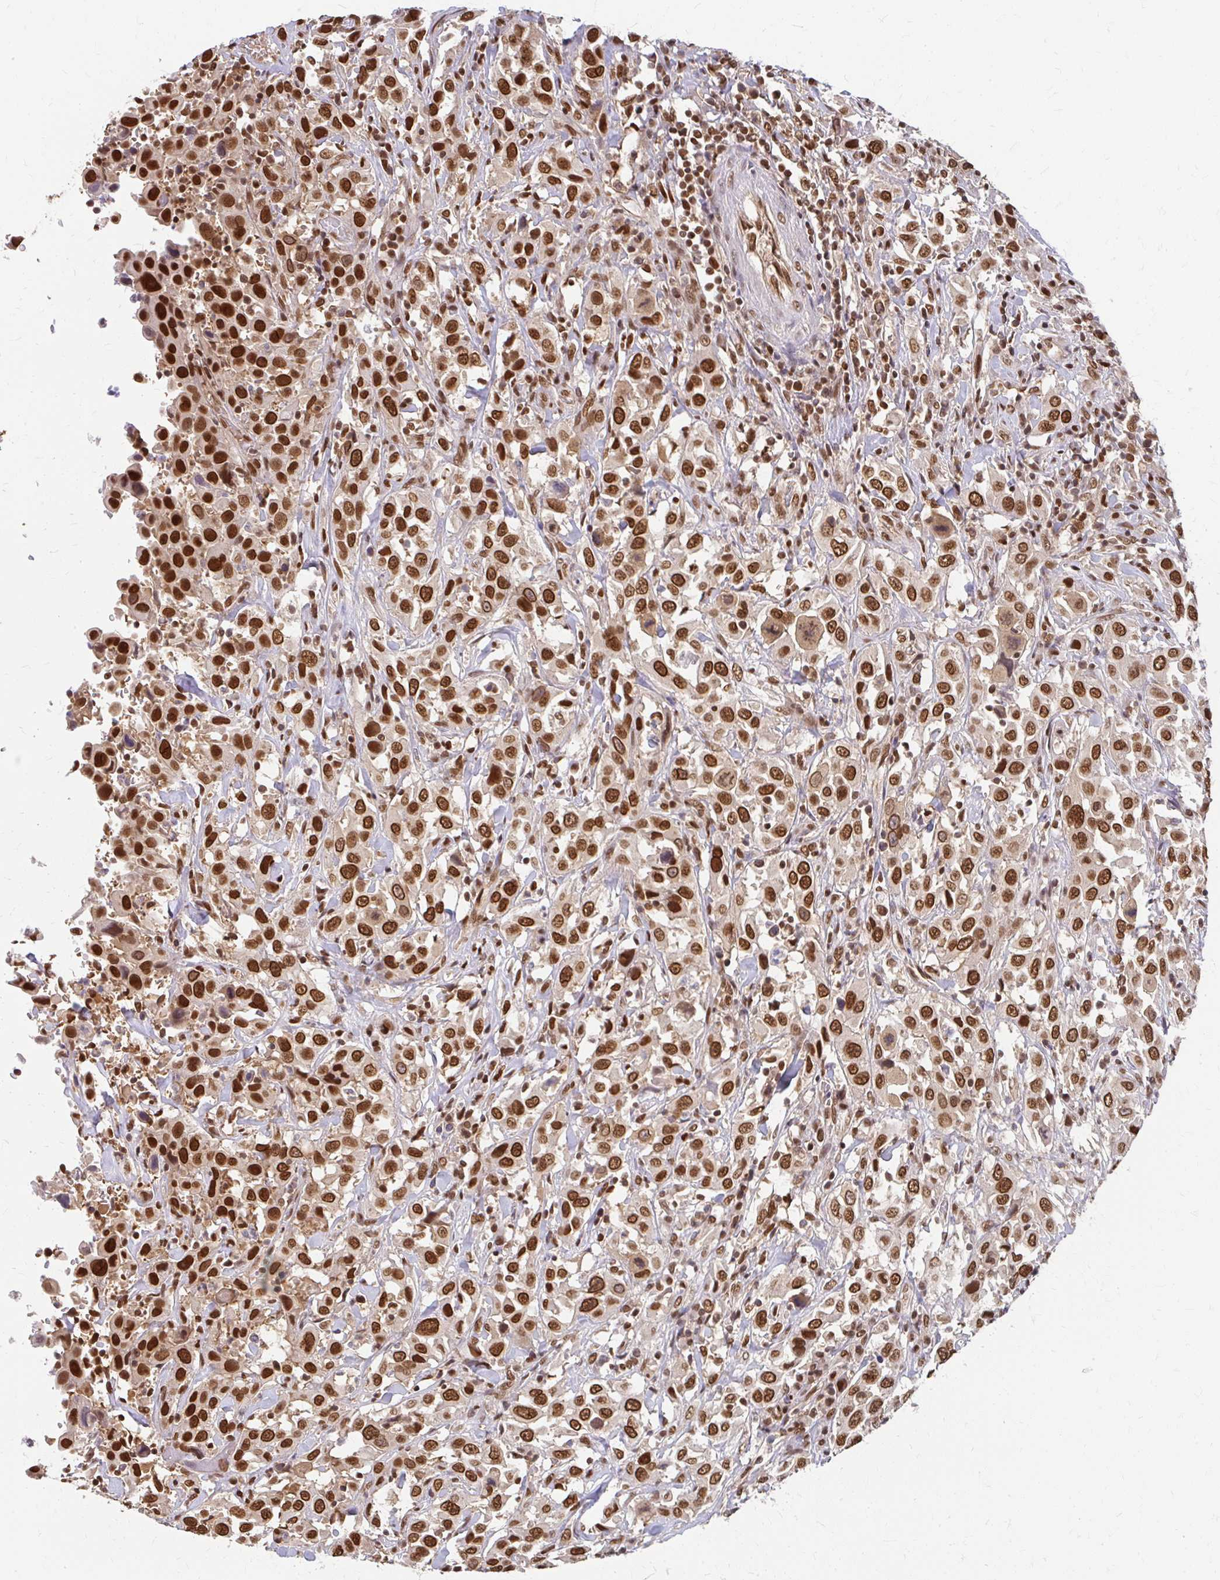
{"staining": {"intensity": "strong", "quantity": ">75%", "location": "cytoplasmic/membranous,nuclear"}, "tissue": "urothelial cancer", "cell_type": "Tumor cells", "image_type": "cancer", "snomed": [{"axis": "morphology", "description": "Urothelial carcinoma, High grade"}, {"axis": "topography", "description": "Urinary bladder"}], "caption": "This photomicrograph demonstrates urothelial cancer stained with immunohistochemistry to label a protein in brown. The cytoplasmic/membranous and nuclear of tumor cells show strong positivity for the protein. Nuclei are counter-stained blue.", "gene": "XPO1", "patient": {"sex": "male", "age": 61}}